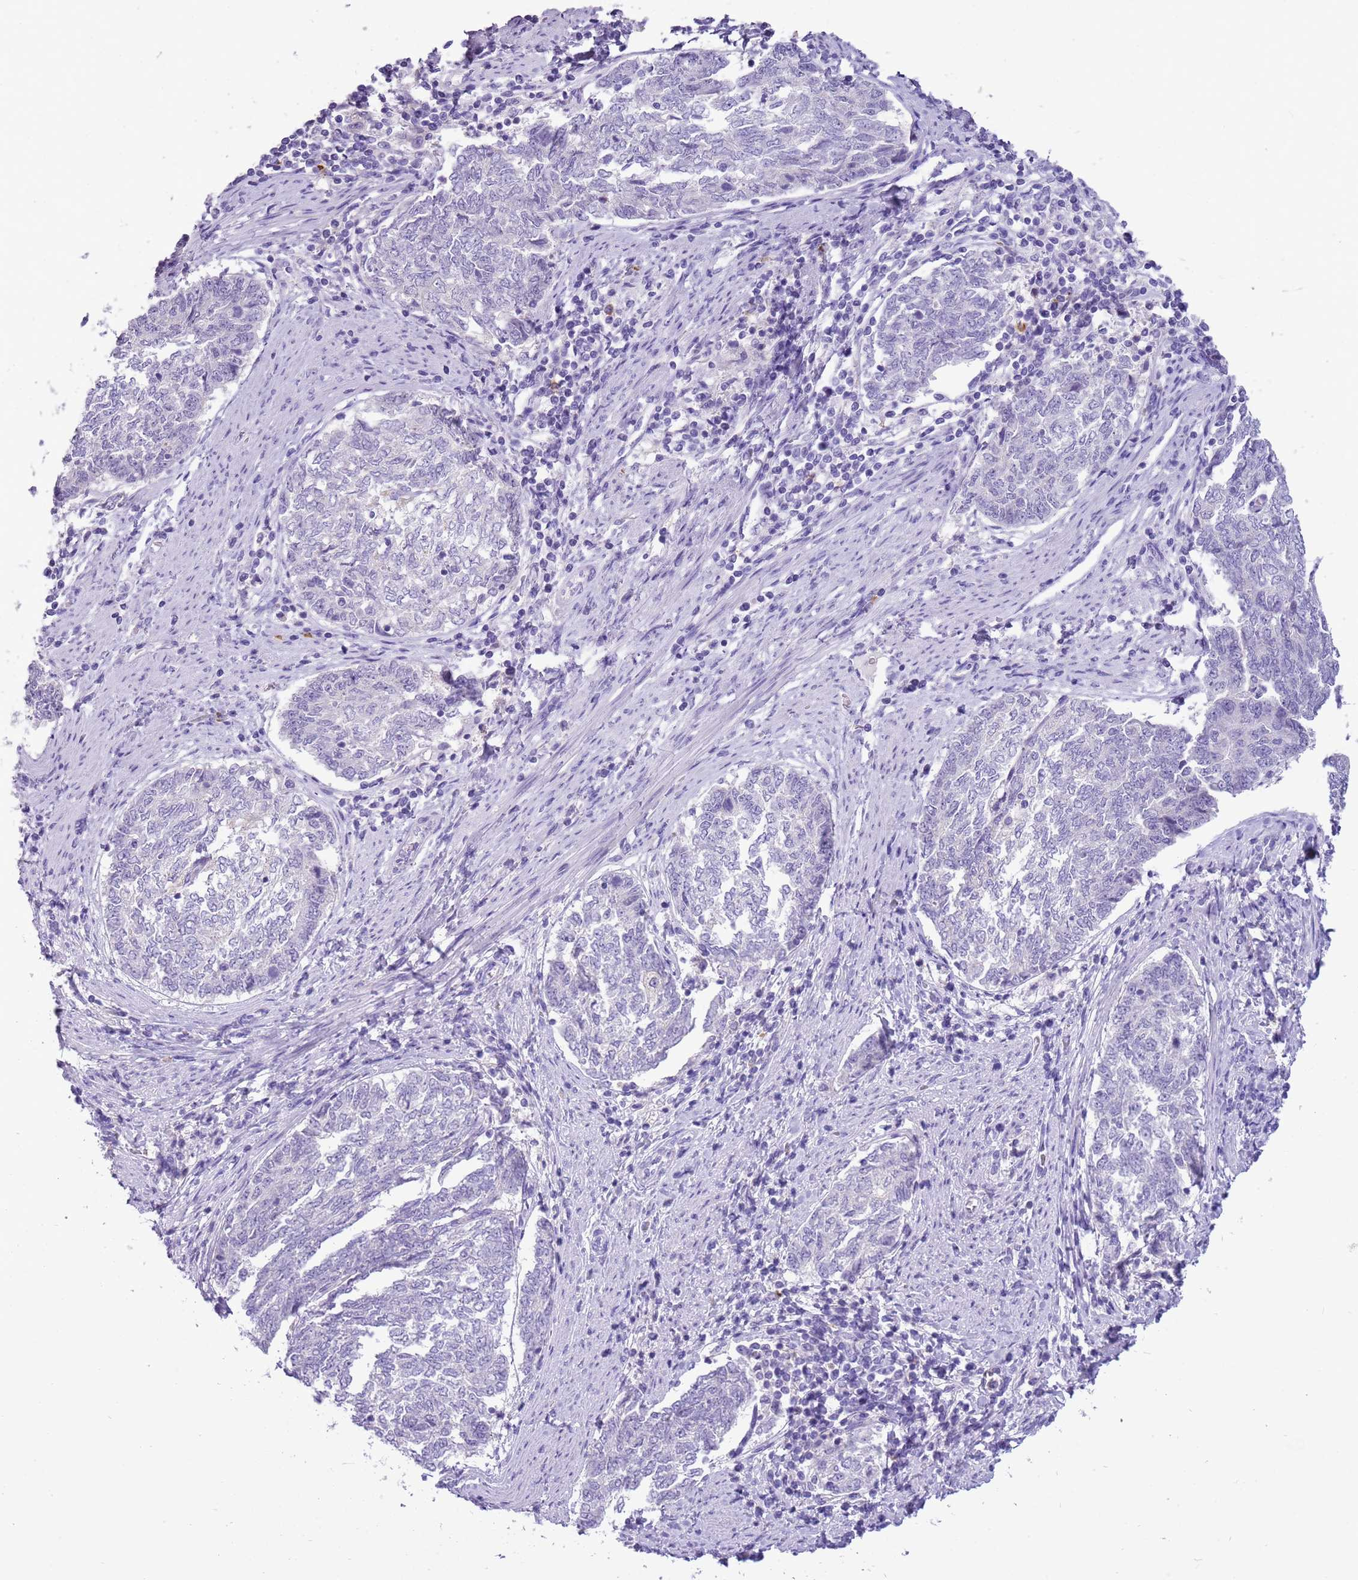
{"staining": {"intensity": "negative", "quantity": "none", "location": "none"}, "tissue": "endometrial cancer", "cell_type": "Tumor cells", "image_type": "cancer", "snomed": [{"axis": "morphology", "description": "Adenocarcinoma, NOS"}, {"axis": "topography", "description": "Endometrium"}], "caption": "Endometrial cancer (adenocarcinoma) was stained to show a protein in brown. There is no significant positivity in tumor cells.", "gene": "SCAMP5", "patient": {"sex": "female", "age": 80}}